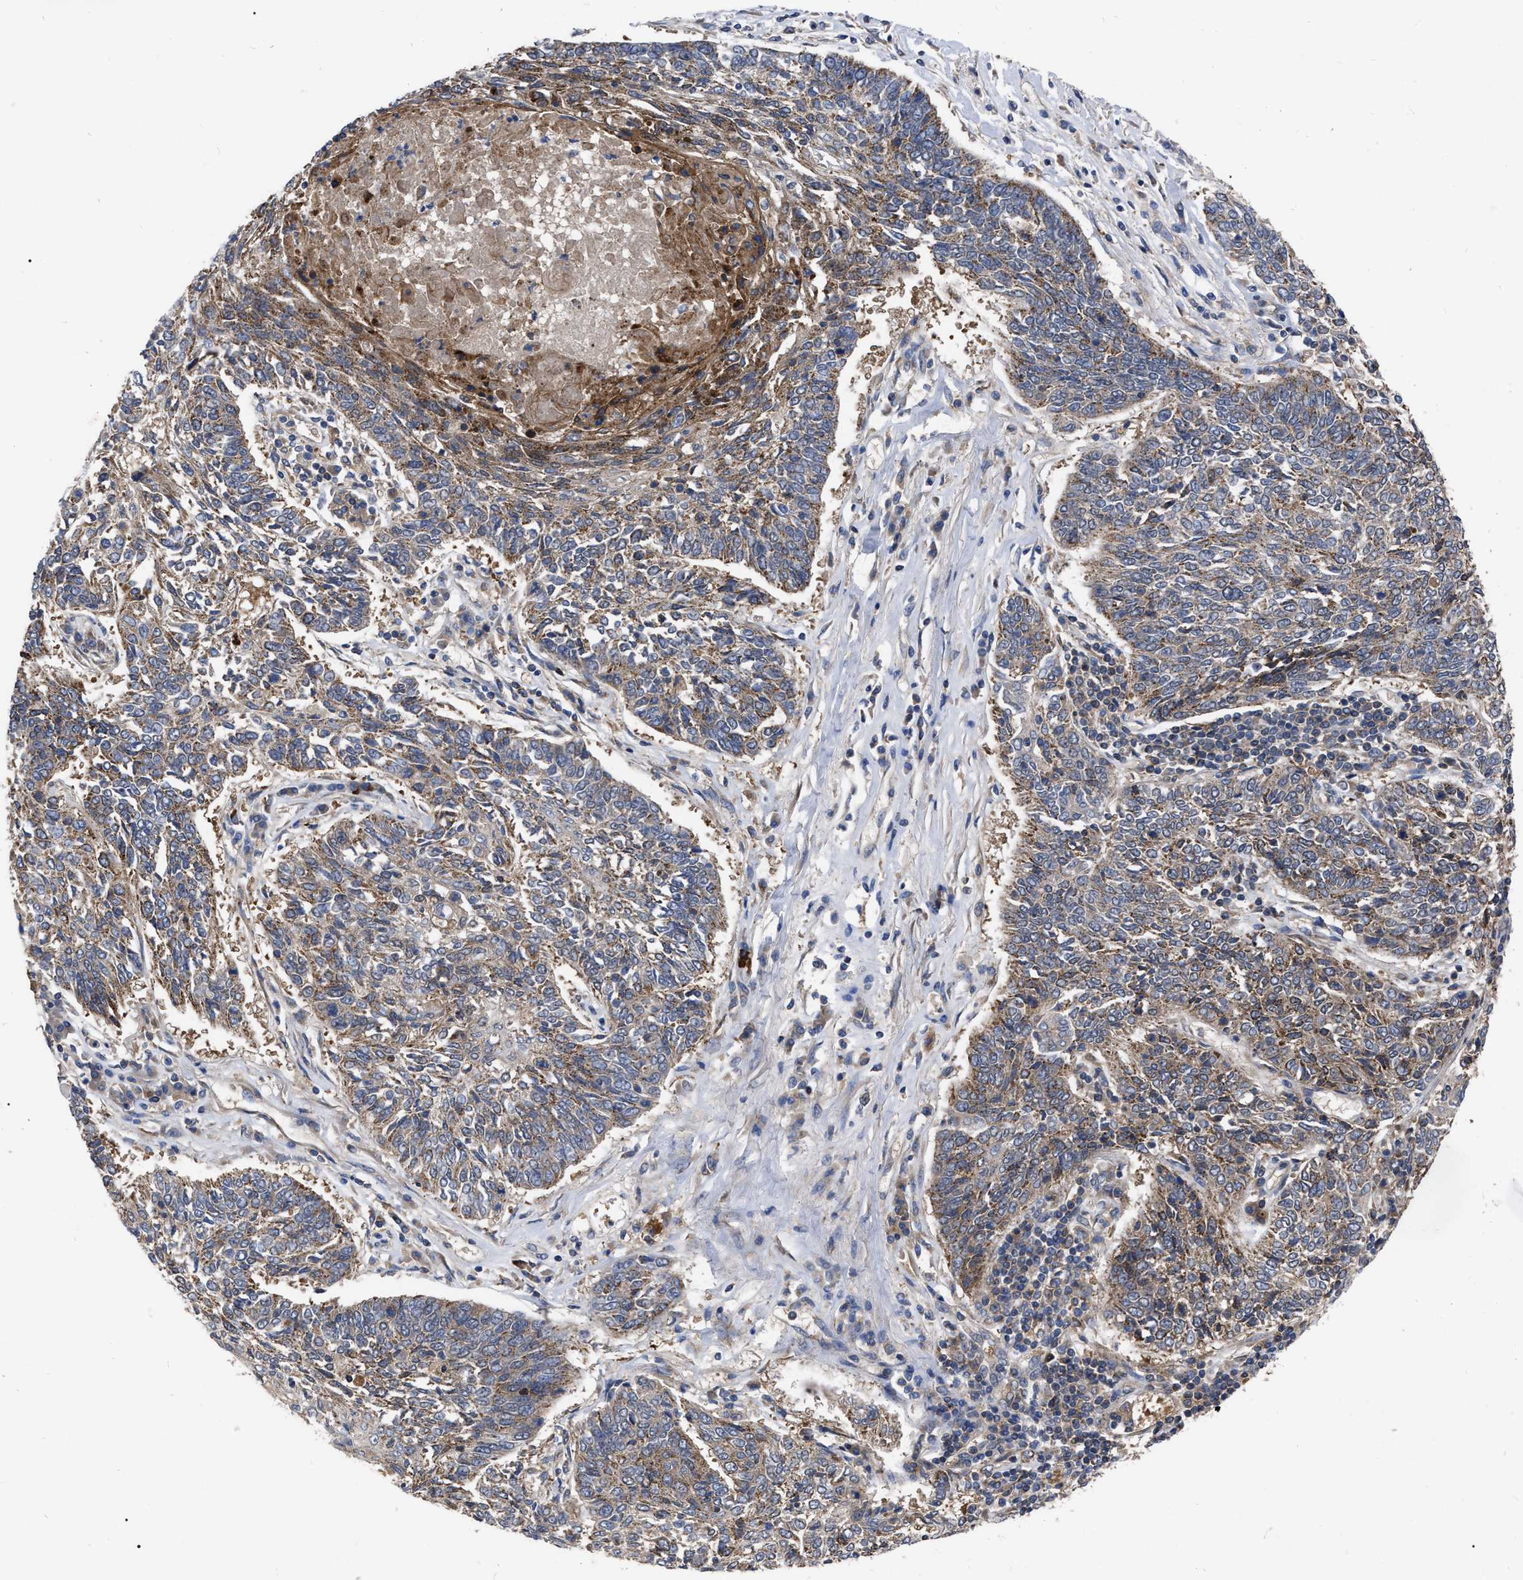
{"staining": {"intensity": "moderate", "quantity": ">75%", "location": "cytoplasmic/membranous"}, "tissue": "lung cancer", "cell_type": "Tumor cells", "image_type": "cancer", "snomed": [{"axis": "morphology", "description": "Normal tissue, NOS"}, {"axis": "morphology", "description": "Squamous cell carcinoma, NOS"}, {"axis": "topography", "description": "Cartilage tissue"}, {"axis": "topography", "description": "Bronchus"}, {"axis": "topography", "description": "Lung"}], "caption": "Tumor cells show medium levels of moderate cytoplasmic/membranous positivity in approximately >75% of cells in human squamous cell carcinoma (lung).", "gene": "CDKN2C", "patient": {"sex": "female", "age": 49}}